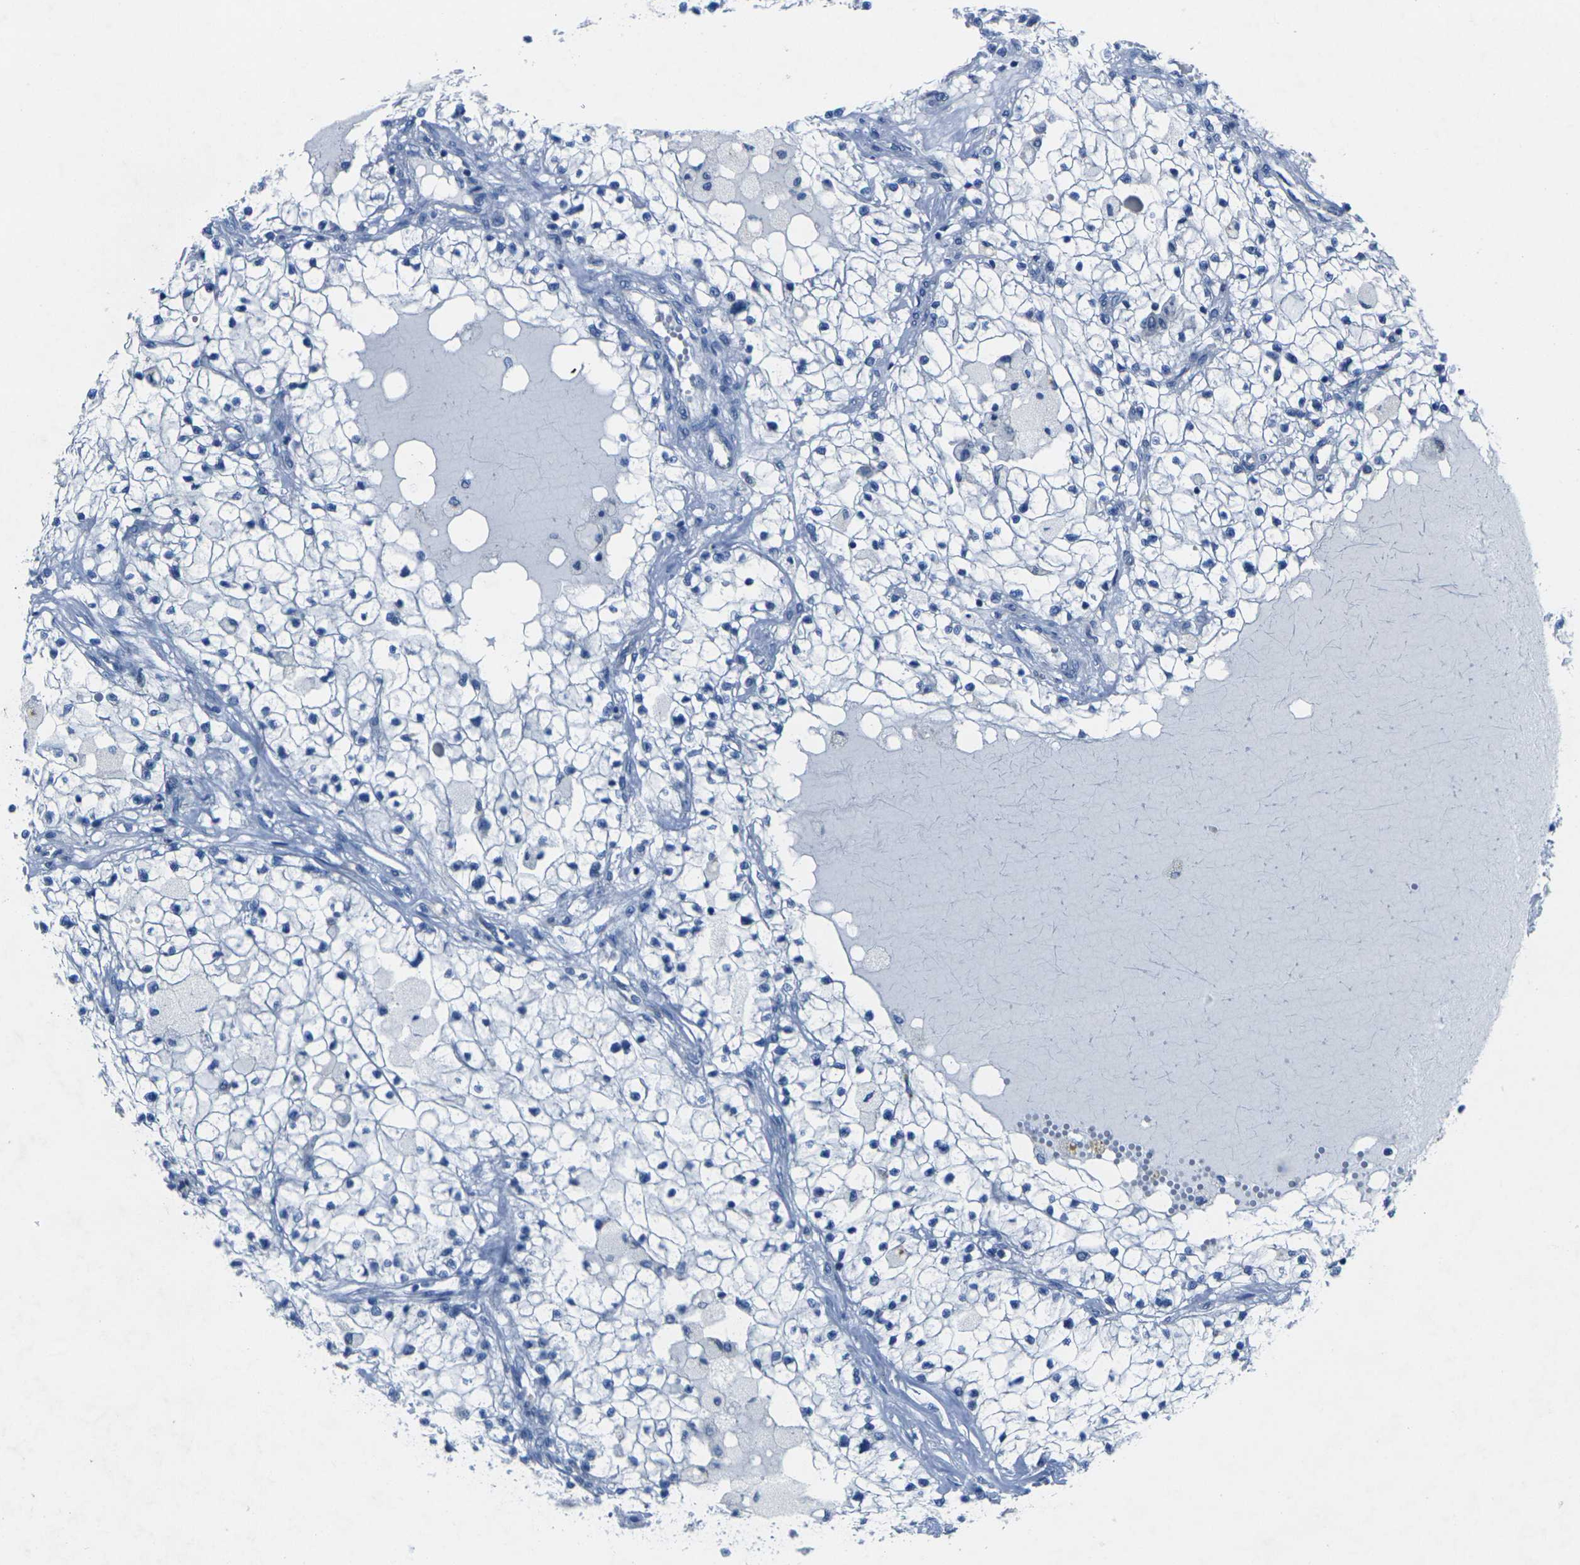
{"staining": {"intensity": "negative", "quantity": "none", "location": "none"}, "tissue": "renal cancer", "cell_type": "Tumor cells", "image_type": "cancer", "snomed": [{"axis": "morphology", "description": "Adenocarcinoma, NOS"}, {"axis": "topography", "description": "Kidney"}], "caption": "The immunohistochemistry micrograph has no significant positivity in tumor cells of renal adenocarcinoma tissue.", "gene": "HSPA12B", "patient": {"sex": "male", "age": 68}}